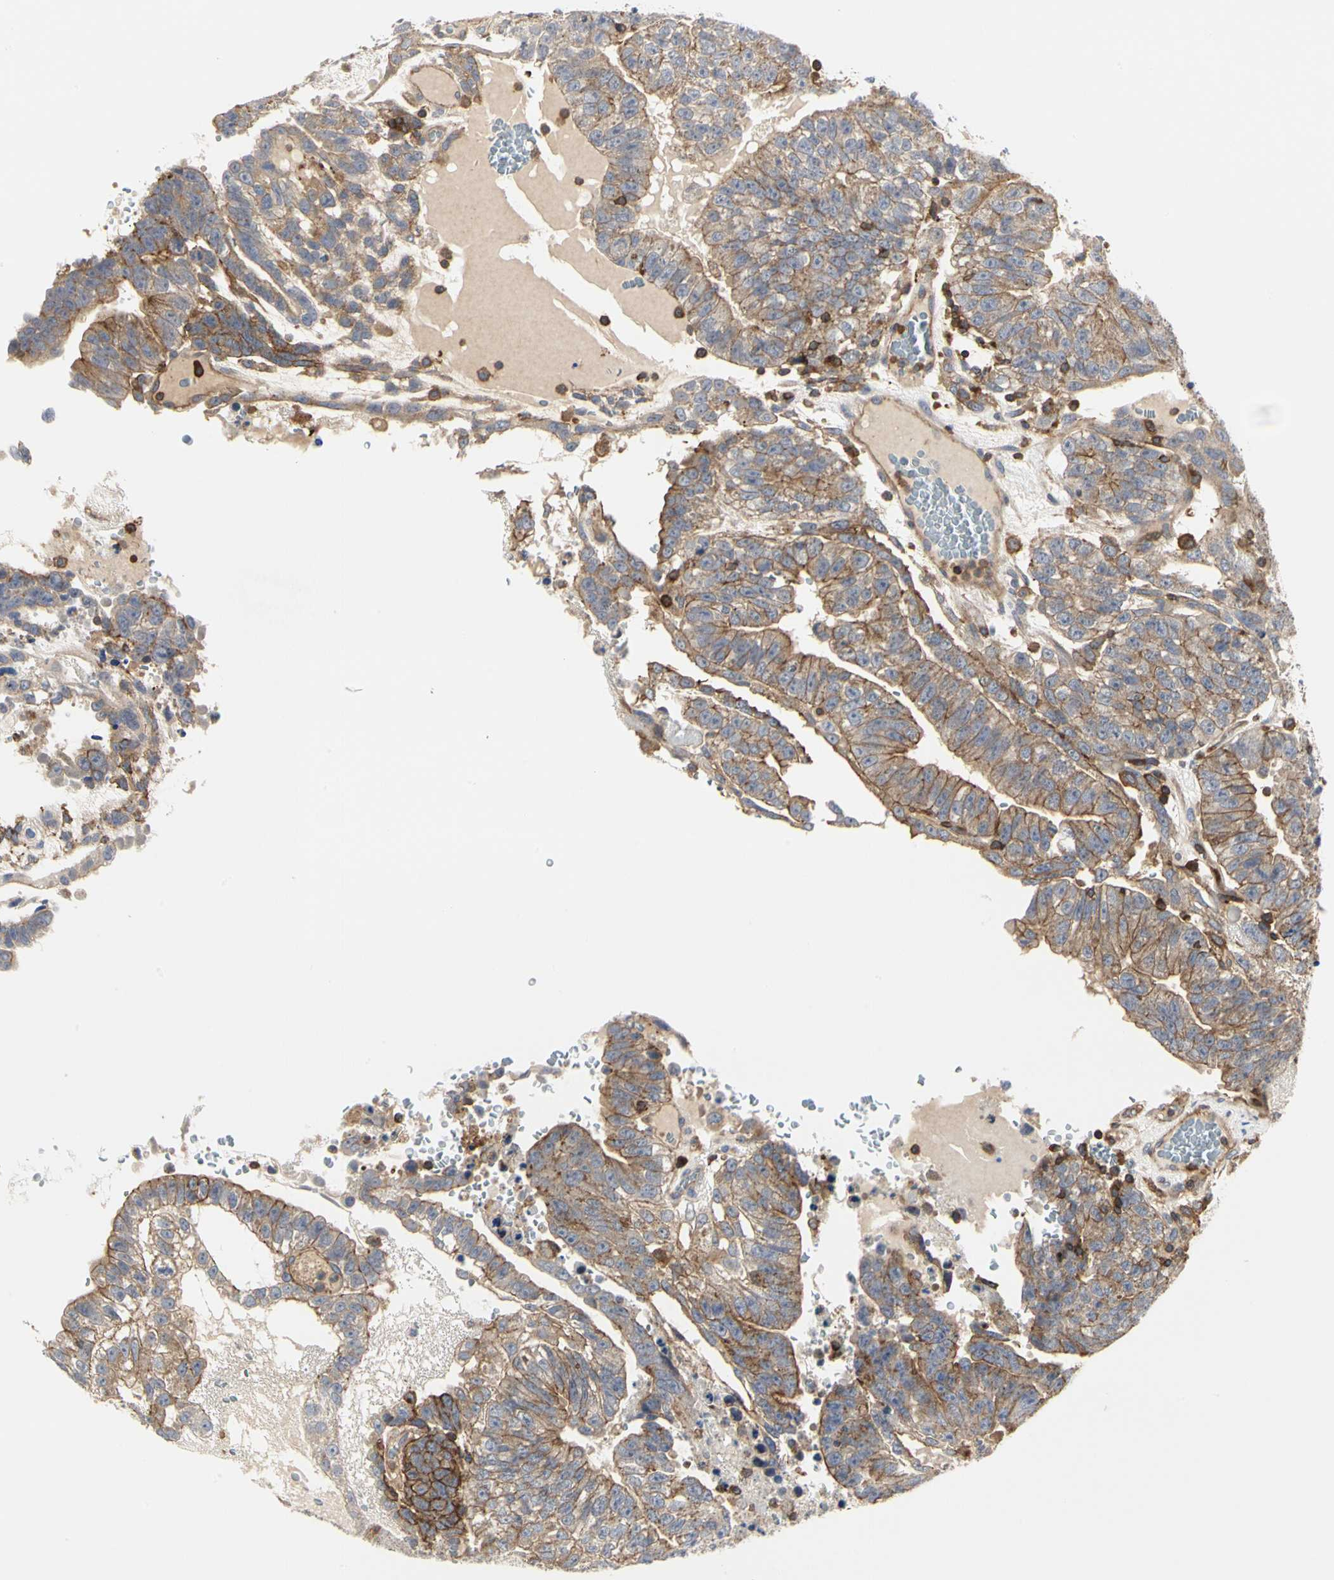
{"staining": {"intensity": "moderate", "quantity": ">75%", "location": "cytoplasmic/membranous"}, "tissue": "testis cancer", "cell_type": "Tumor cells", "image_type": "cancer", "snomed": [{"axis": "morphology", "description": "Seminoma, NOS"}, {"axis": "morphology", "description": "Carcinoma, Embryonal, NOS"}, {"axis": "topography", "description": "Testis"}], "caption": "Protein expression analysis of testis cancer demonstrates moderate cytoplasmic/membranous positivity in approximately >75% of tumor cells.", "gene": "NAPG", "patient": {"sex": "male", "age": 52}}